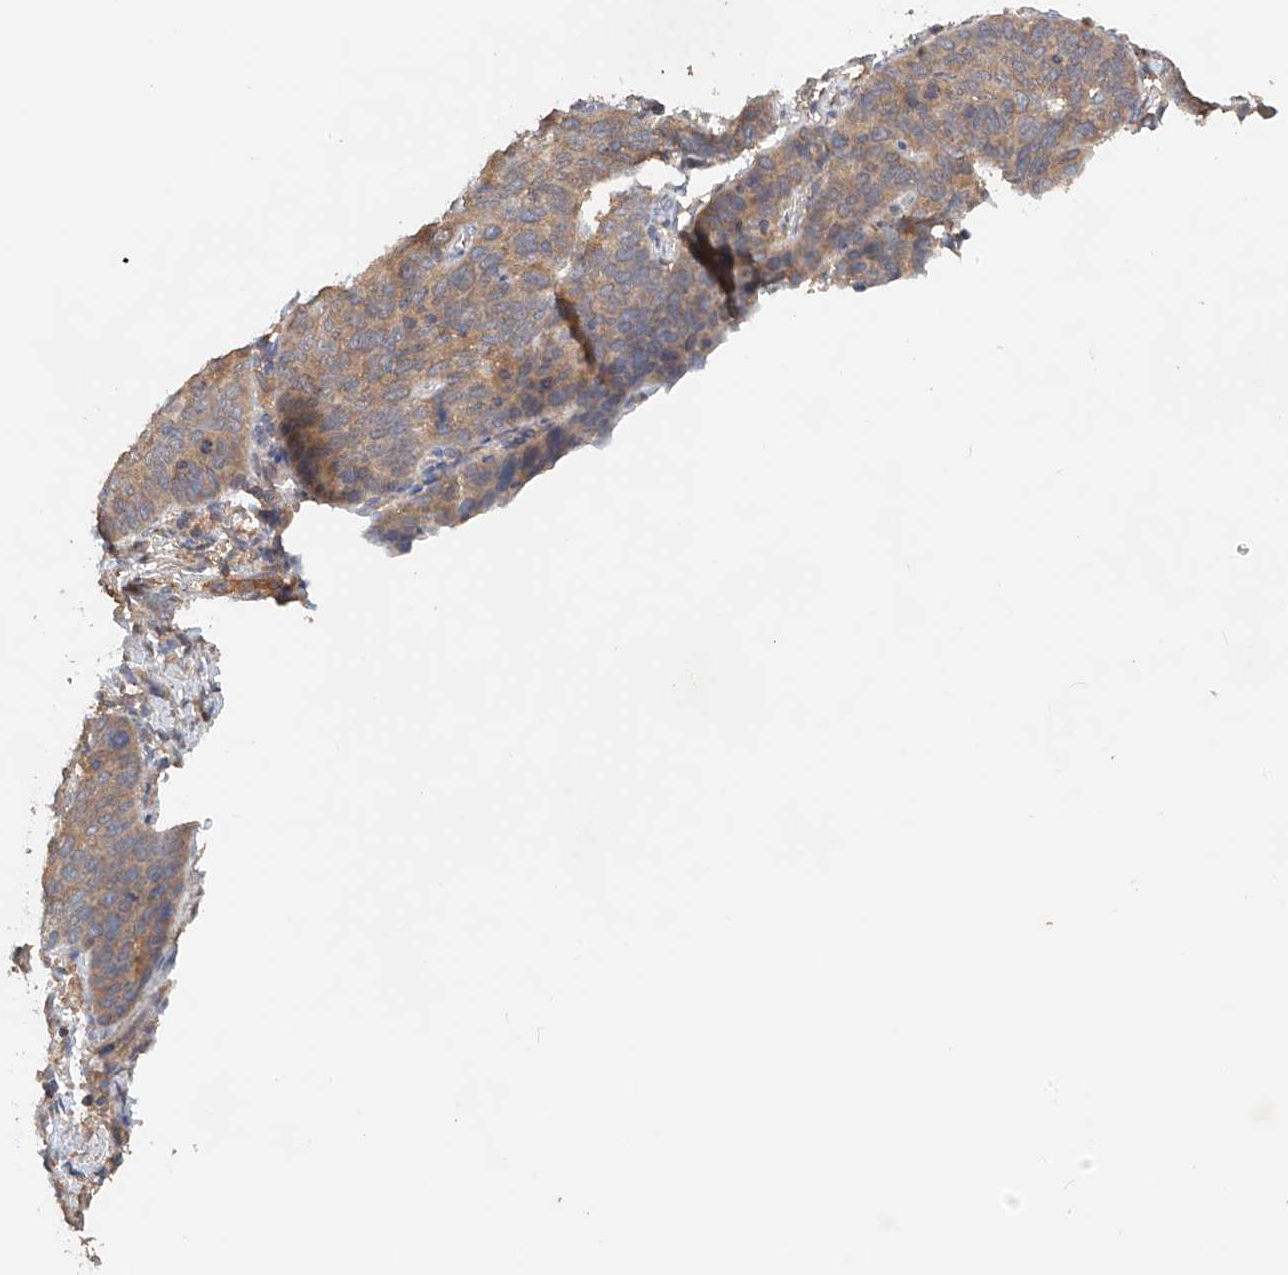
{"staining": {"intensity": "weak", "quantity": "25%-75%", "location": "cytoplasmic/membranous"}, "tissue": "cervical cancer", "cell_type": "Tumor cells", "image_type": "cancer", "snomed": [{"axis": "morphology", "description": "Squamous cell carcinoma, NOS"}, {"axis": "topography", "description": "Cervix"}], "caption": "Cervical cancer (squamous cell carcinoma) was stained to show a protein in brown. There is low levels of weak cytoplasmic/membranous staining in approximately 25%-75% of tumor cells. (DAB (3,3'-diaminobenzidine) IHC, brown staining for protein, blue staining for nuclei).", "gene": "GNB1L", "patient": {"sex": "female", "age": 60}}